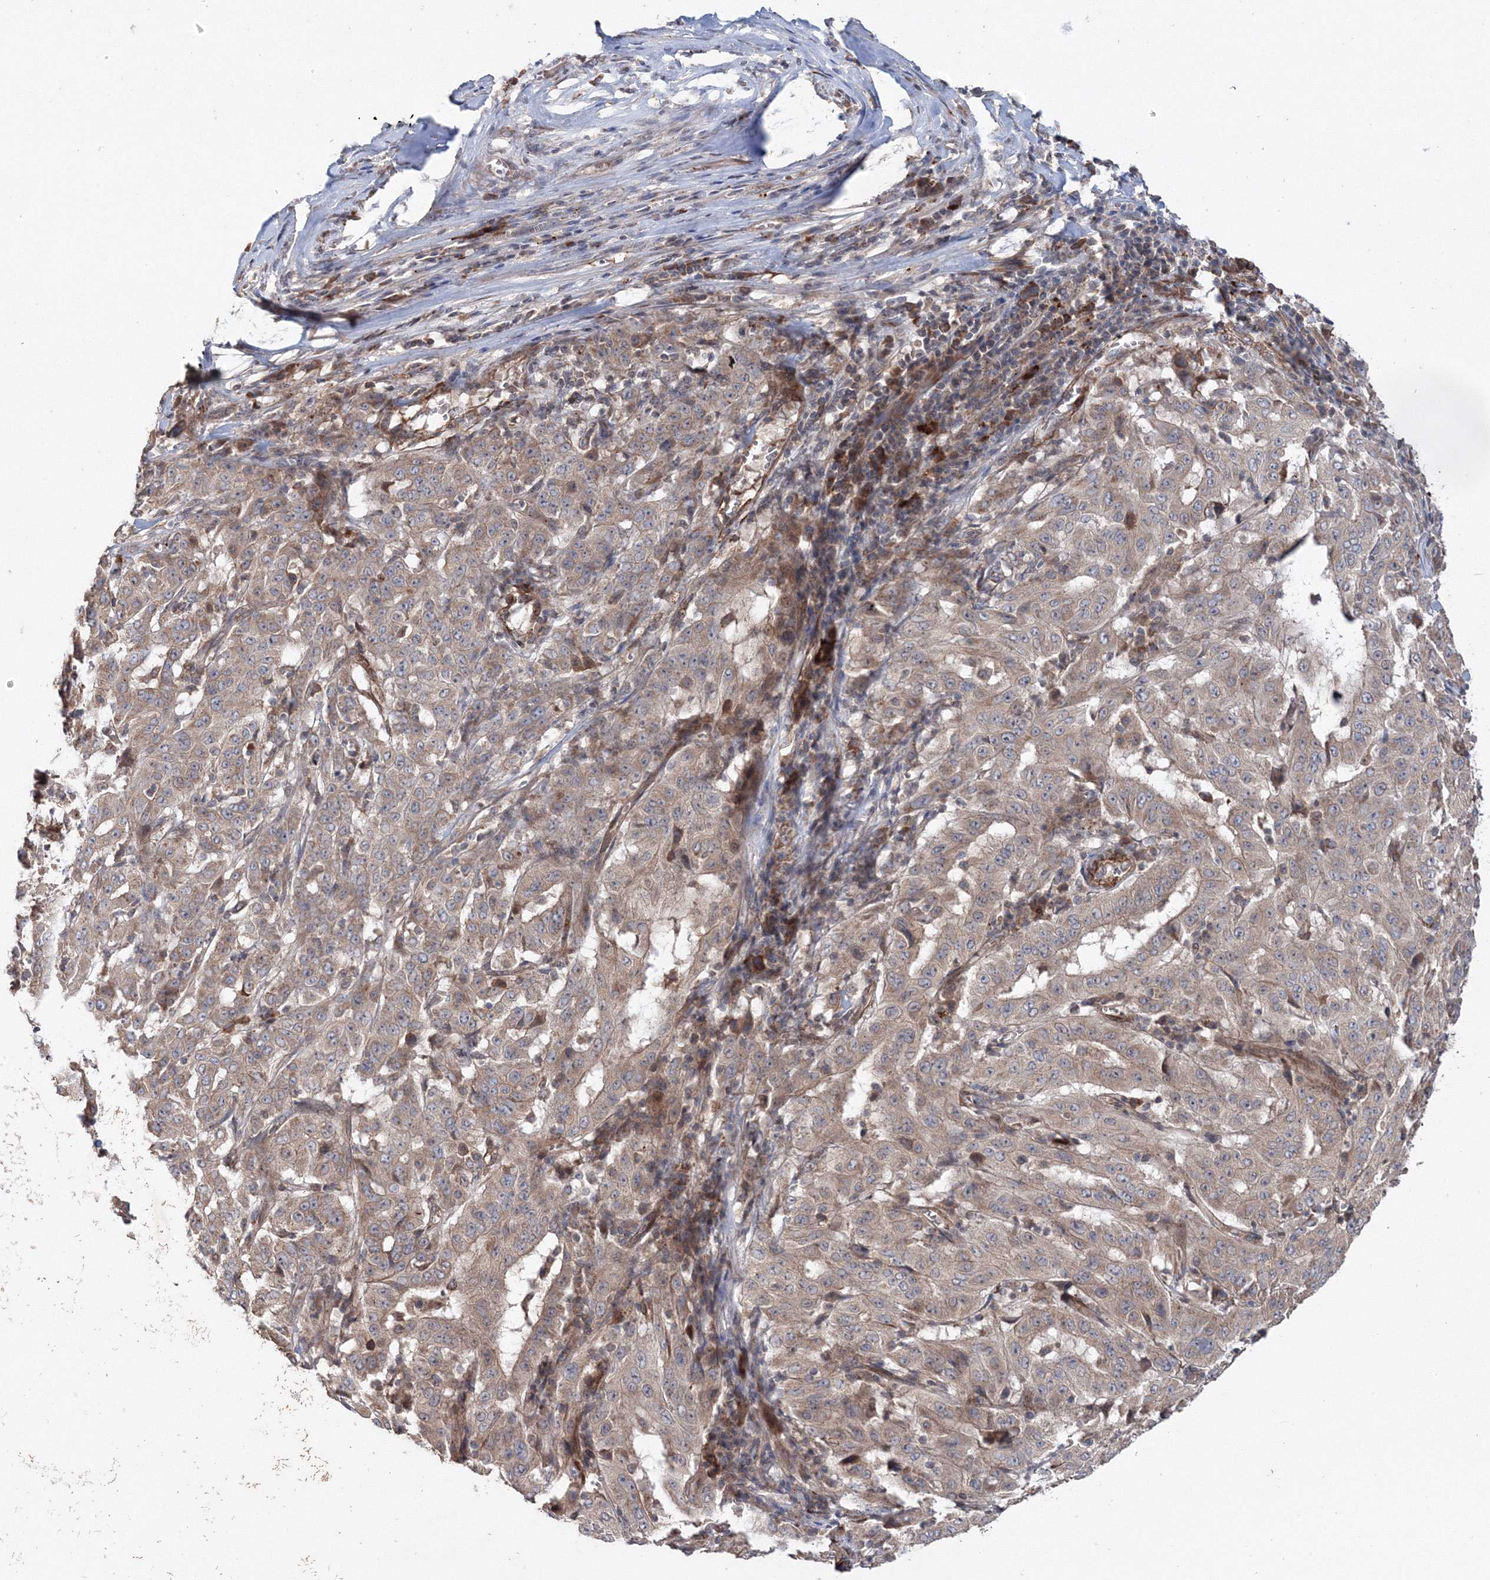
{"staining": {"intensity": "weak", "quantity": ">75%", "location": "cytoplasmic/membranous"}, "tissue": "pancreatic cancer", "cell_type": "Tumor cells", "image_type": "cancer", "snomed": [{"axis": "morphology", "description": "Adenocarcinoma, NOS"}, {"axis": "topography", "description": "Pancreas"}], "caption": "Protein expression analysis of pancreatic cancer (adenocarcinoma) displays weak cytoplasmic/membranous positivity in about >75% of tumor cells.", "gene": "NOA1", "patient": {"sex": "male", "age": 63}}